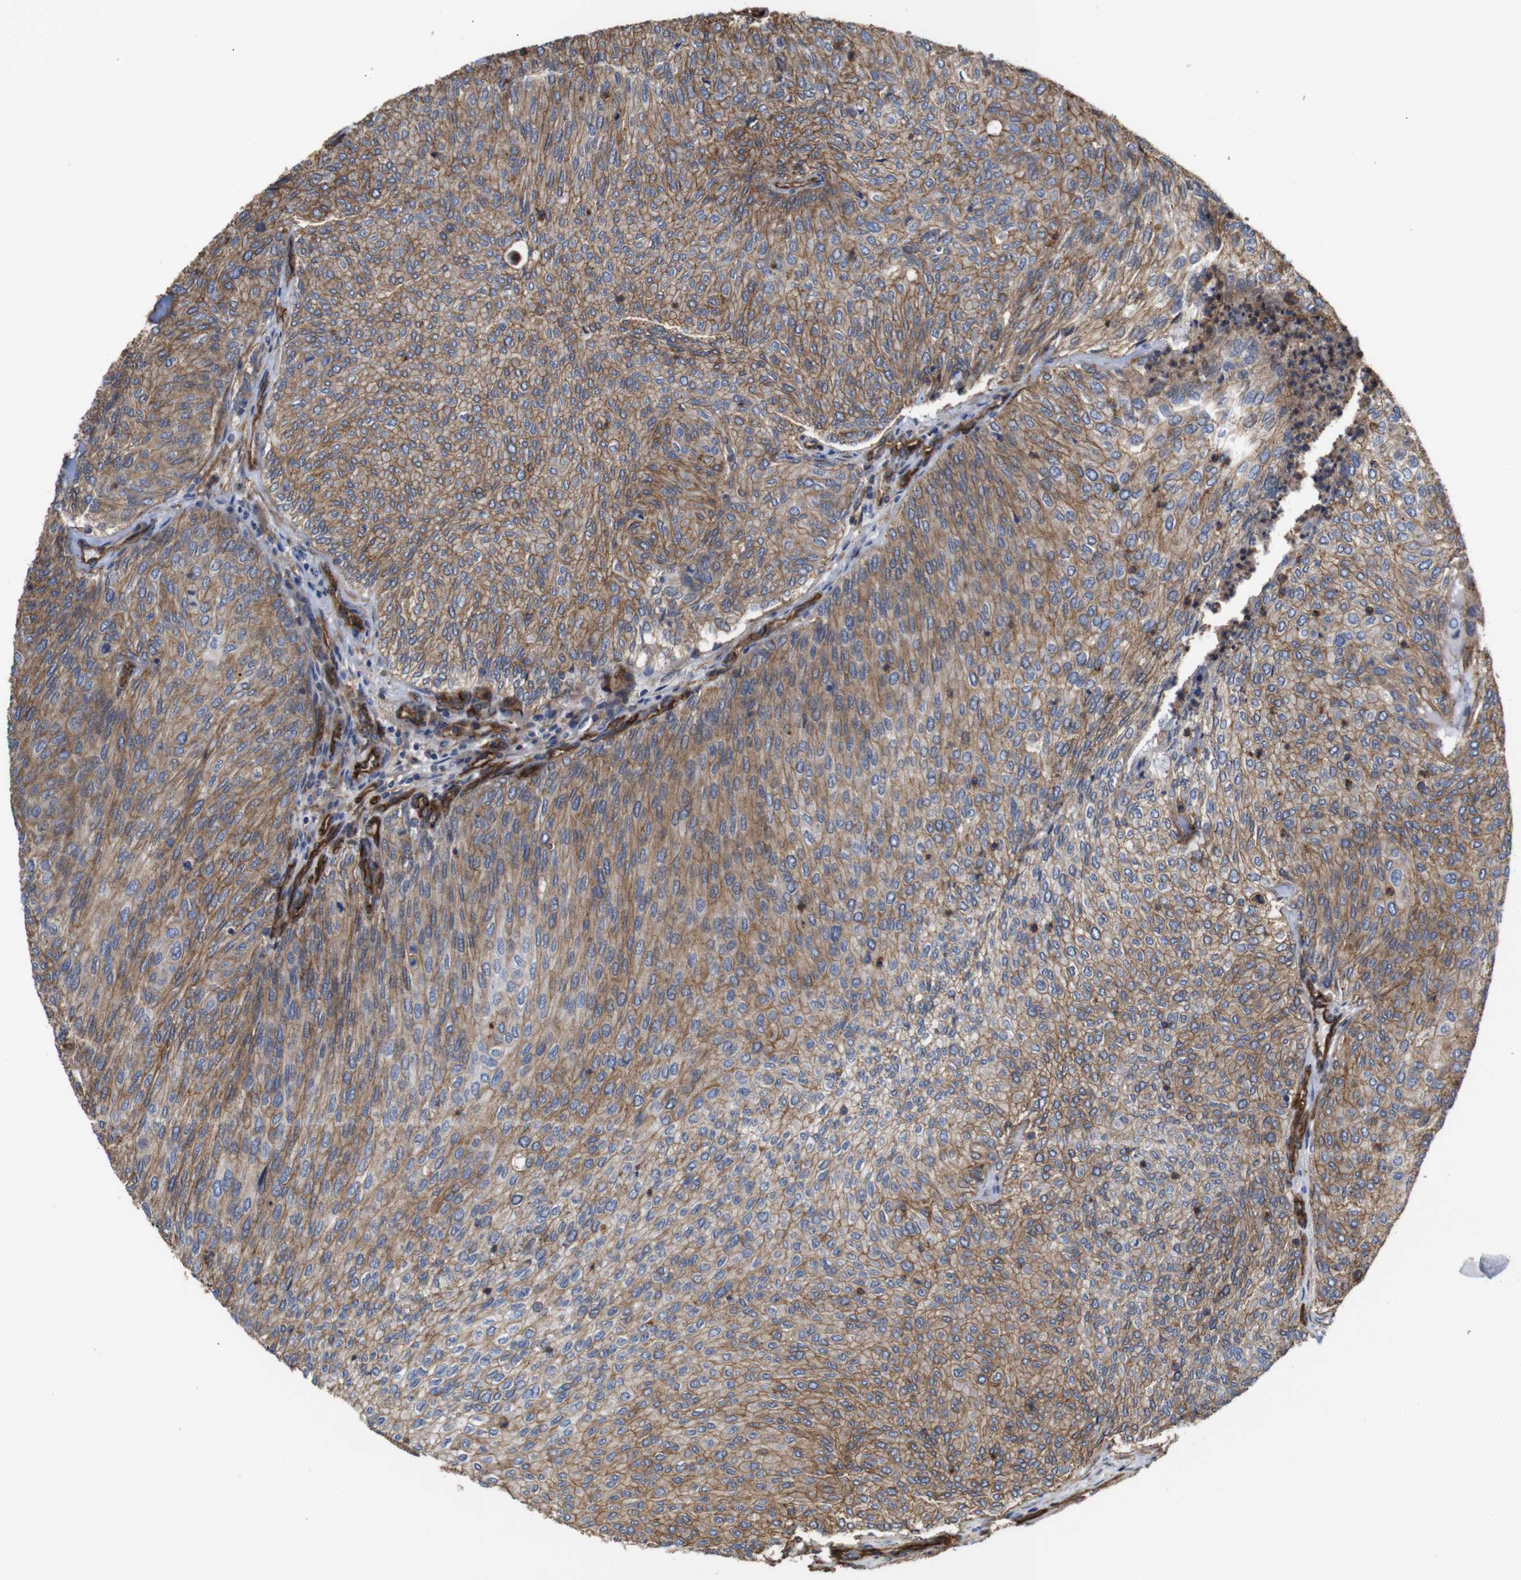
{"staining": {"intensity": "moderate", "quantity": ">75%", "location": "cytoplasmic/membranous"}, "tissue": "urothelial cancer", "cell_type": "Tumor cells", "image_type": "cancer", "snomed": [{"axis": "morphology", "description": "Urothelial carcinoma, Low grade"}, {"axis": "topography", "description": "Urinary bladder"}], "caption": "Brown immunohistochemical staining in human urothelial cancer demonstrates moderate cytoplasmic/membranous positivity in about >75% of tumor cells.", "gene": "SPTBN1", "patient": {"sex": "female", "age": 79}}